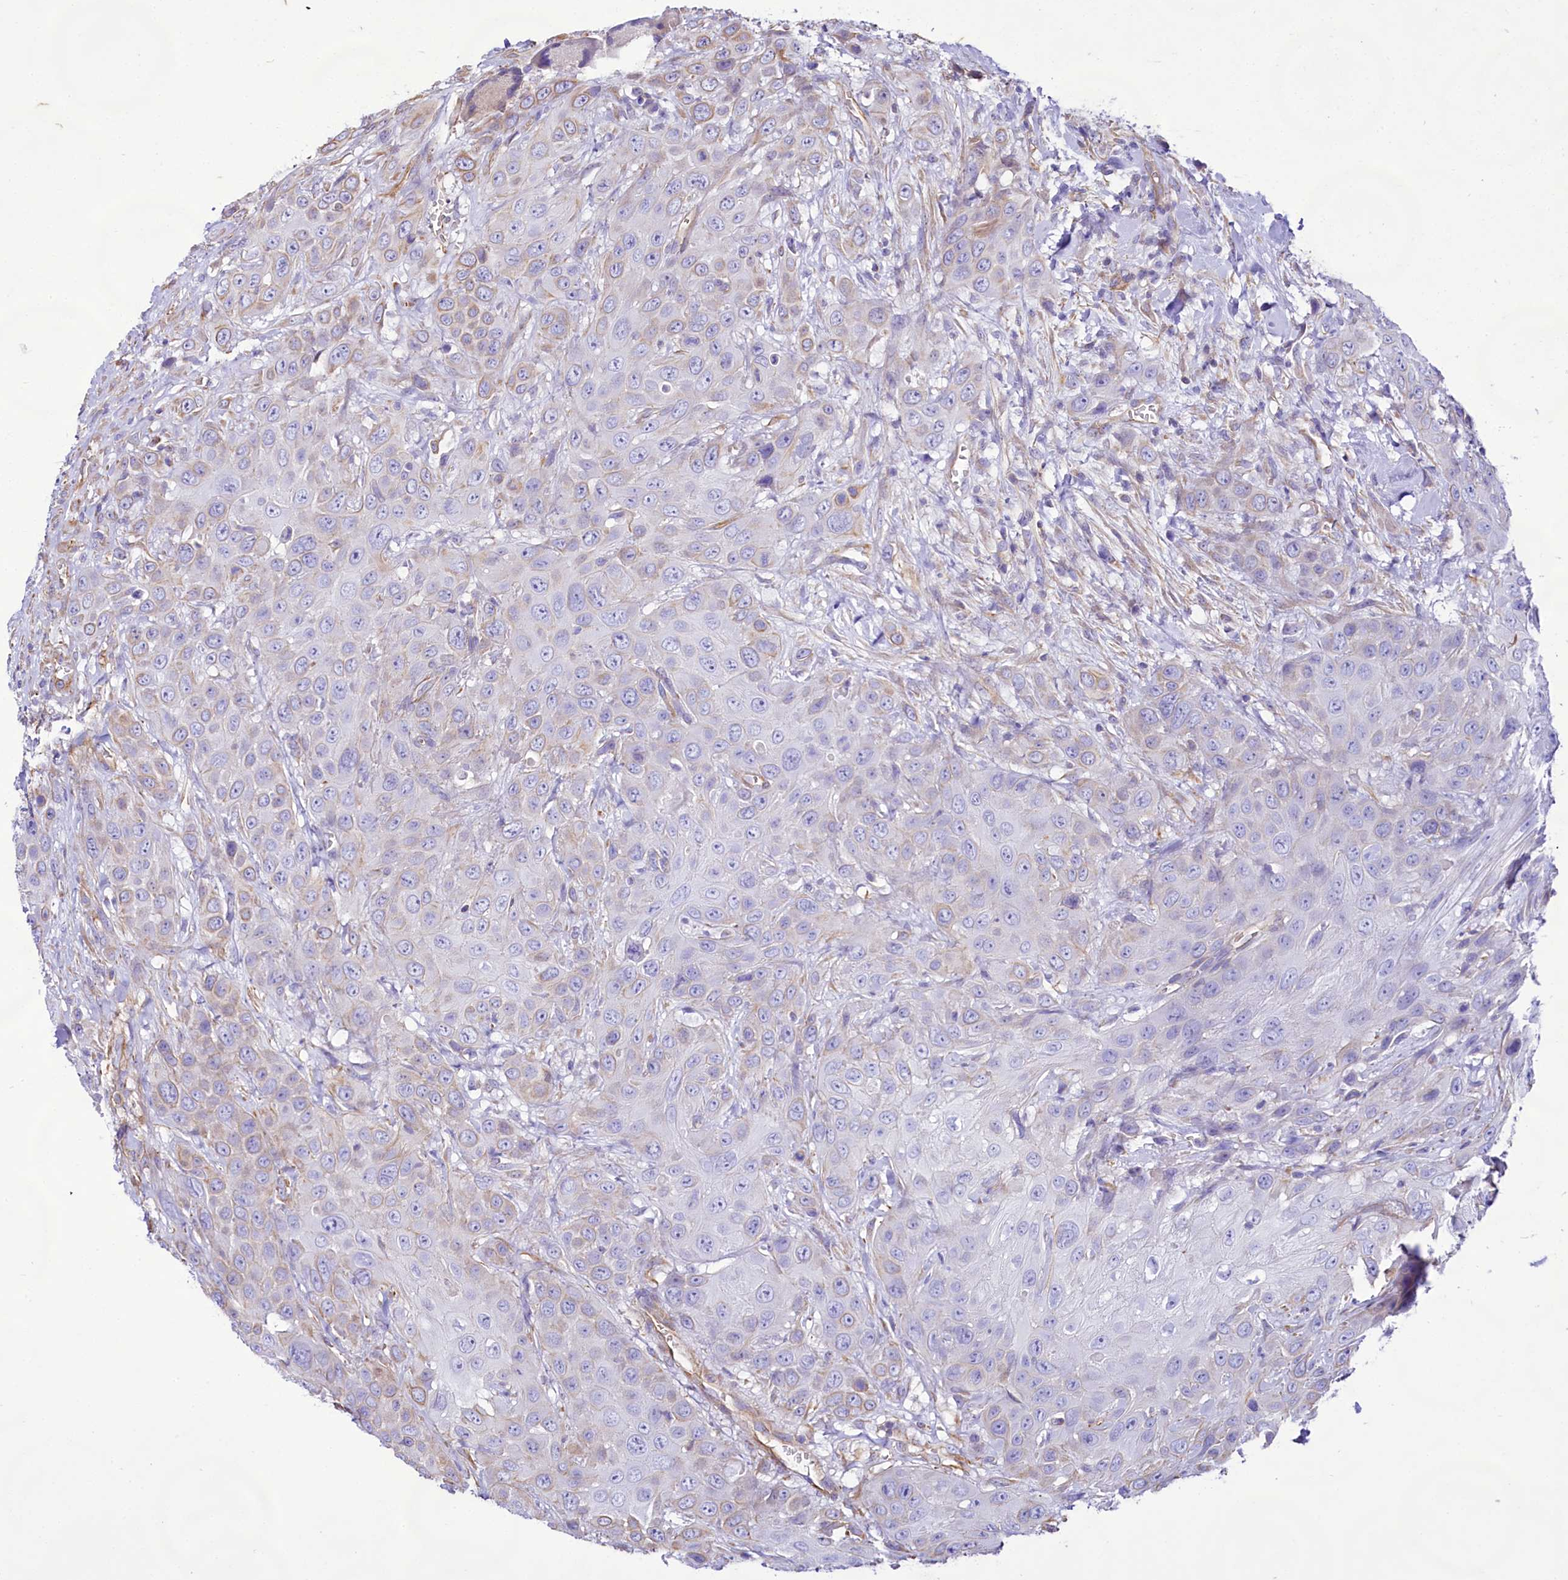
{"staining": {"intensity": "weak", "quantity": "<25%", "location": "cytoplasmic/membranous"}, "tissue": "head and neck cancer", "cell_type": "Tumor cells", "image_type": "cancer", "snomed": [{"axis": "morphology", "description": "Squamous cell carcinoma, NOS"}, {"axis": "topography", "description": "Head-Neck"}], "caption": "This is an immunohistochemistry (IHC) micrograph of human head and neck cancer (squamous cell carcinoma). There is no positivity in tumor cells.", "gene": "CD99", "patient": {"sex": "male", "age": 81}}